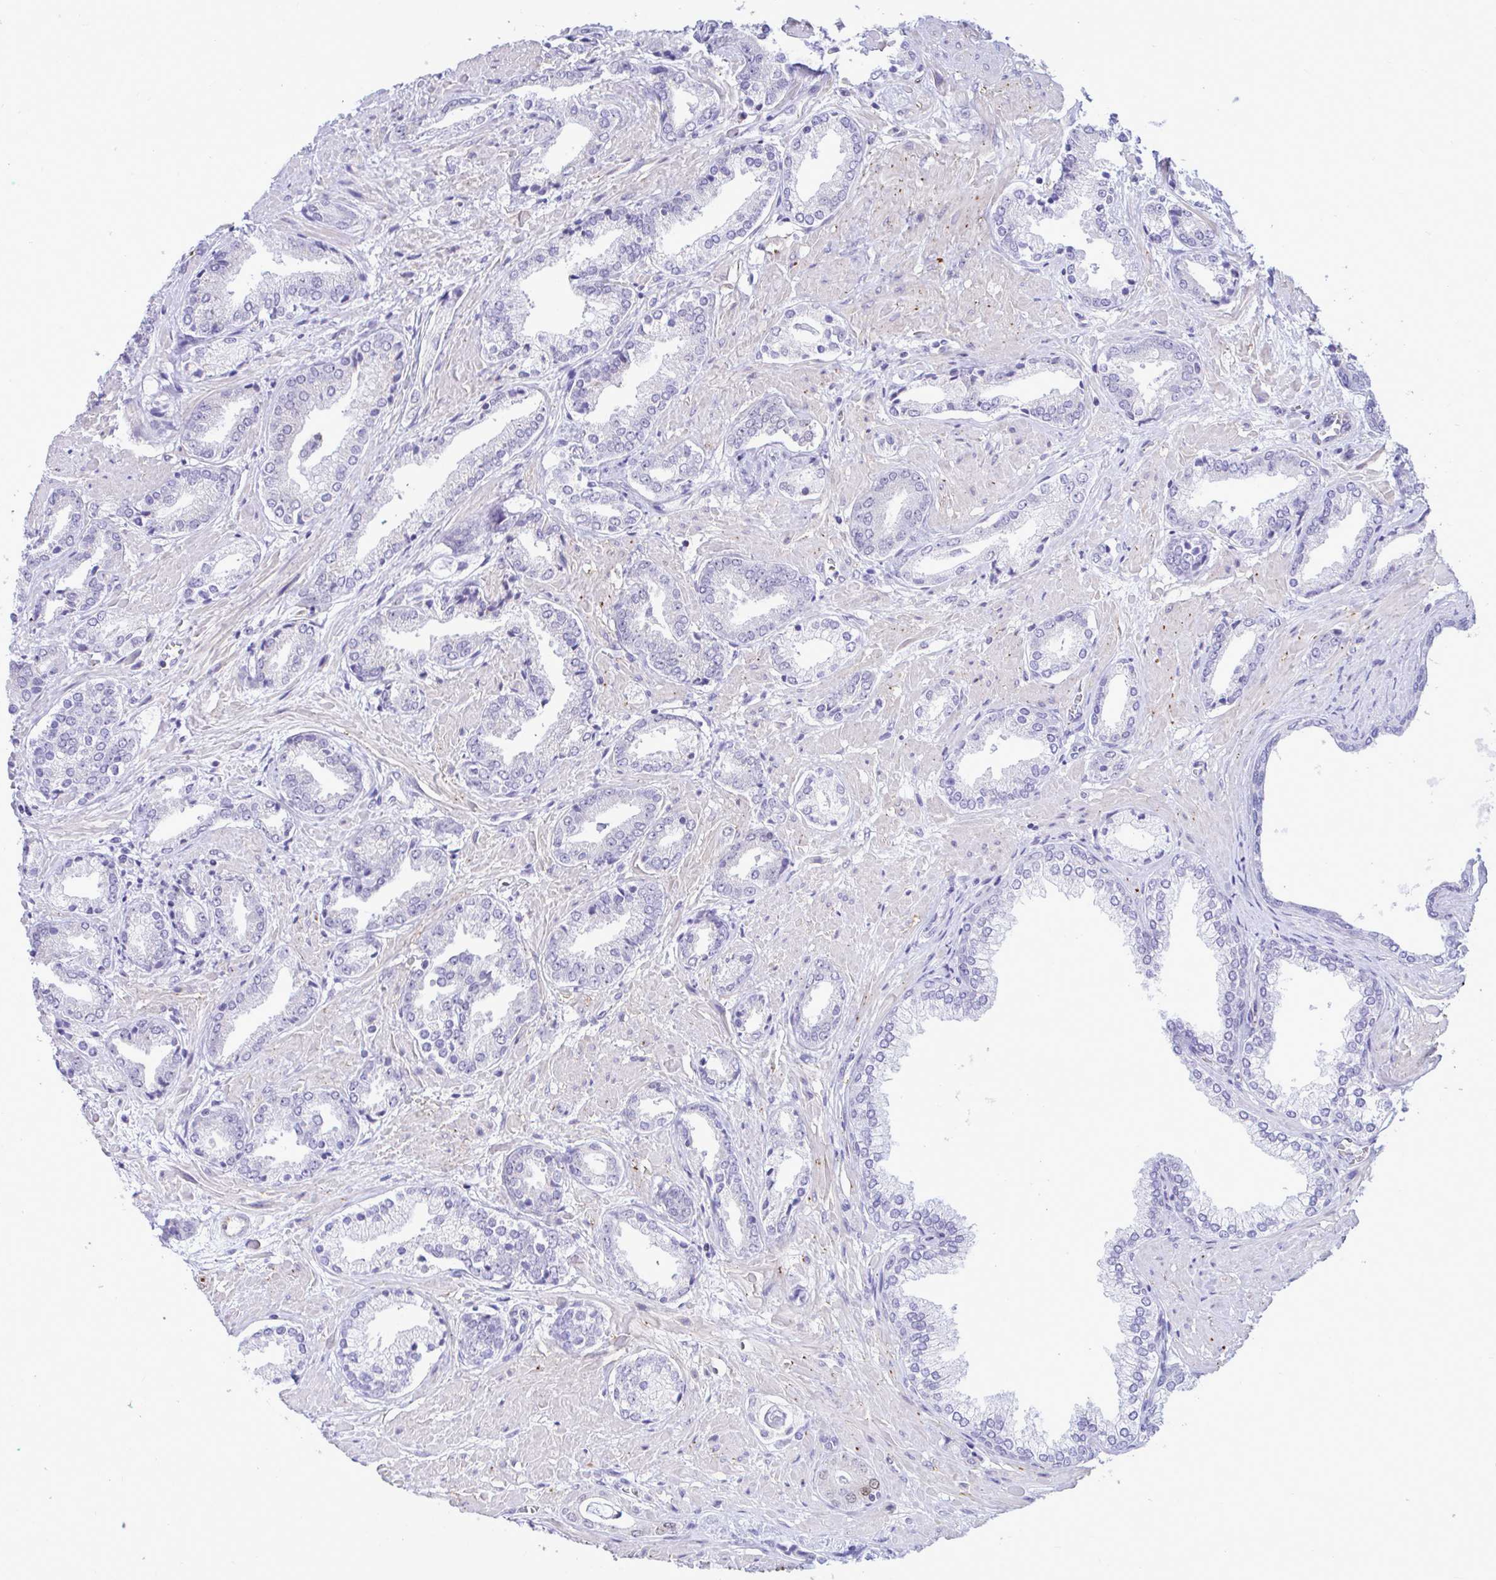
{"staining": {"intensity": "negative", "quantity": "none", "location": "none"}, "tissue": "prostate cancer", "cell_type": "Tumor cells", "image_type": "cancer", "snomed": [{"axis": "morphology", "description": "Adenocarcinoma, High grade"}, {"axis": "topography", "description": "Prostate"}], "caption": "A high-resolution image shows immunohistochemistry staining of prostate high-grade adenocarcinoma, which reveals no significant positivity in tumor cells.", "gene": "SLC25A51", "patient": {"sex": "male", "age": 56}}